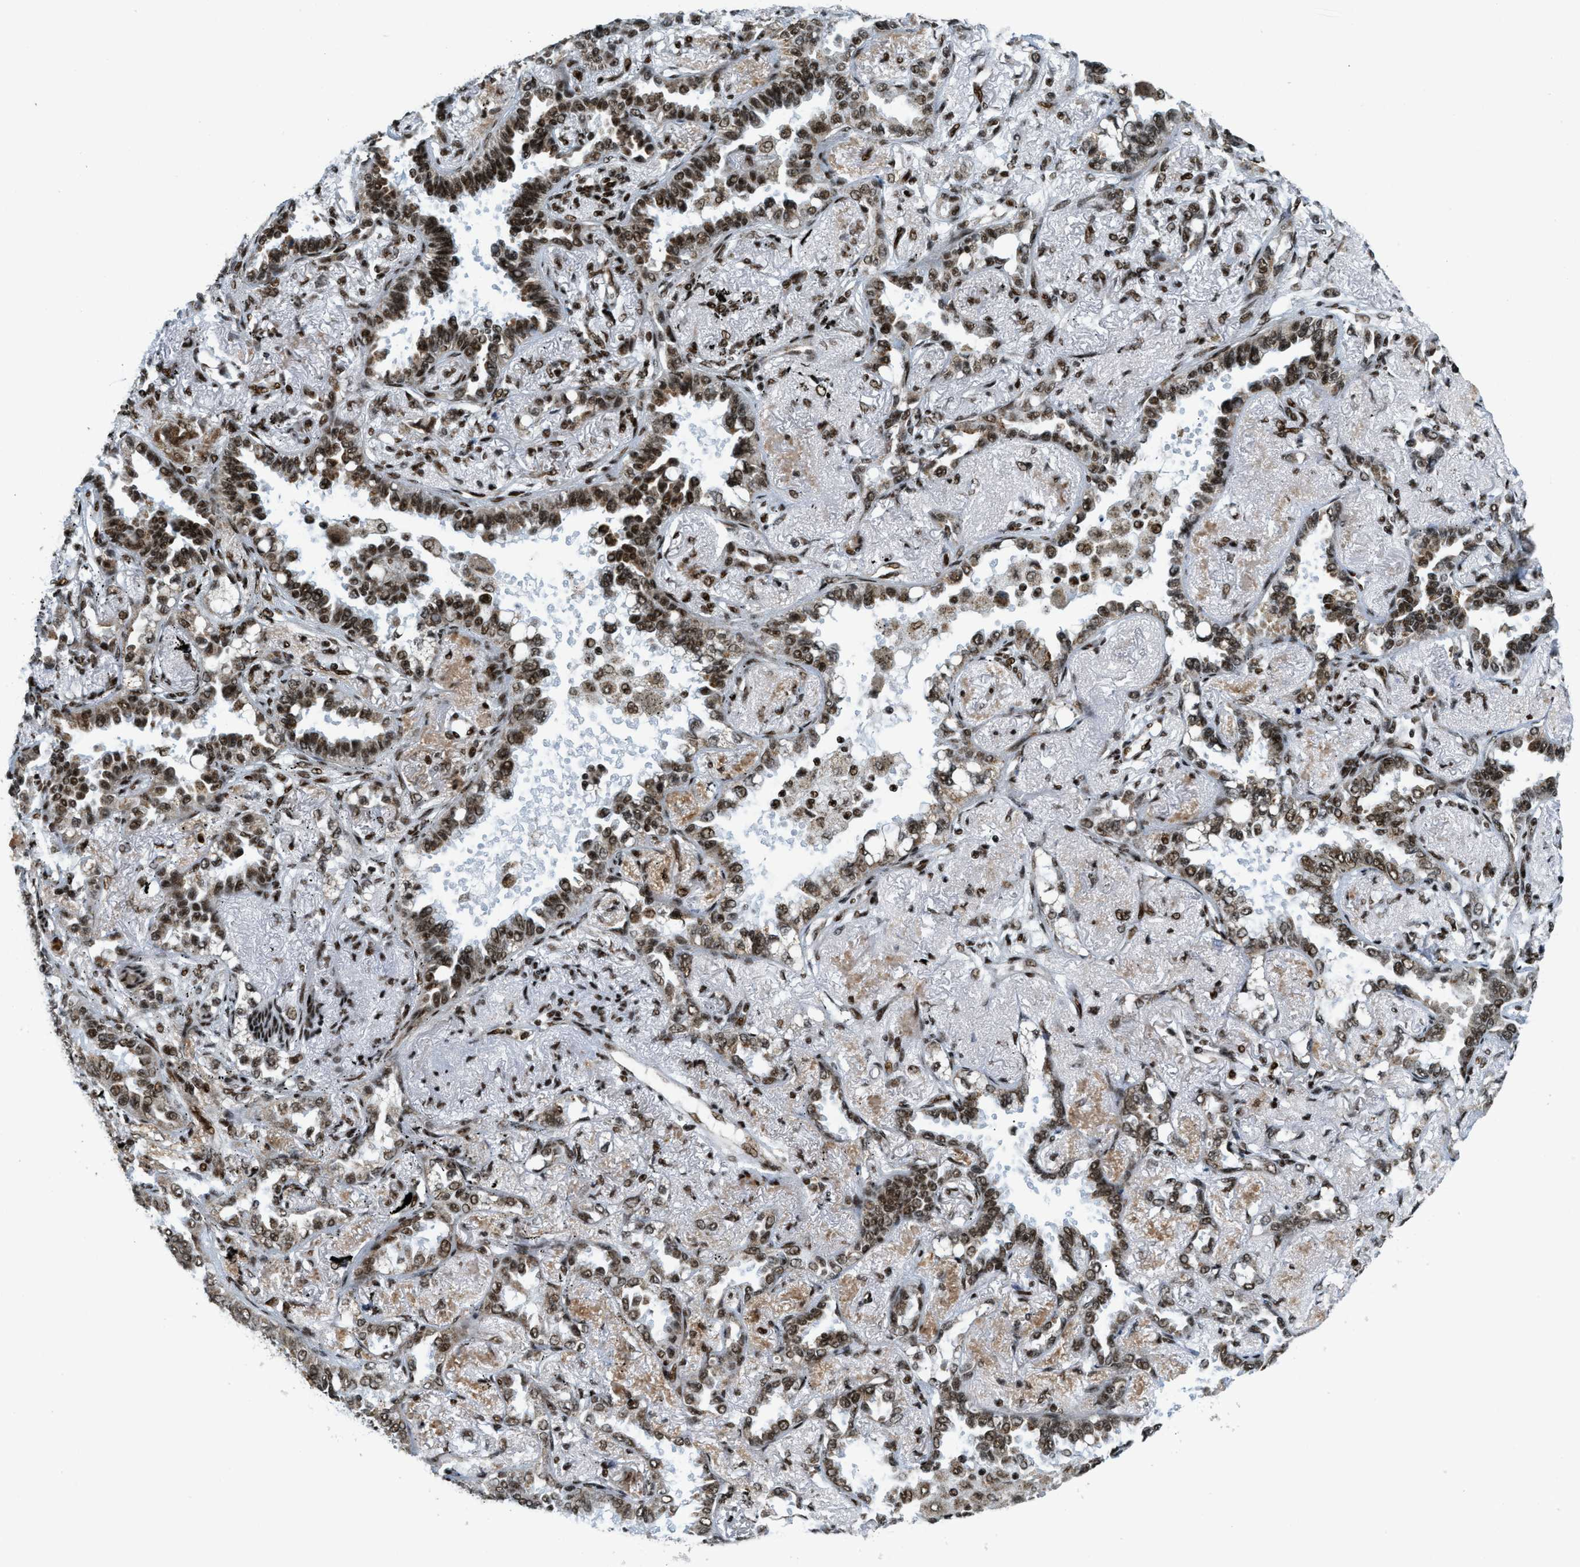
{"staining": {"intensity": "strong", "quantity": ">75%", "location": "nuclear"}, "tissue": "lung cancer", "cell_type": "Tumor cells", "image_type": "cancer", "snomed": [{"axis": "morphology", "description": "Adenocarcinoma, NOS"}, {"axis": "topography", "description": "Lung"}], "caption": "DAB immunohistochemical staining of human lung cancer displays strong nuclear protein expression in about >75% of tumor cells.", "gene": "GABPB1", "patient": {"sex": "male", "age": 59}}